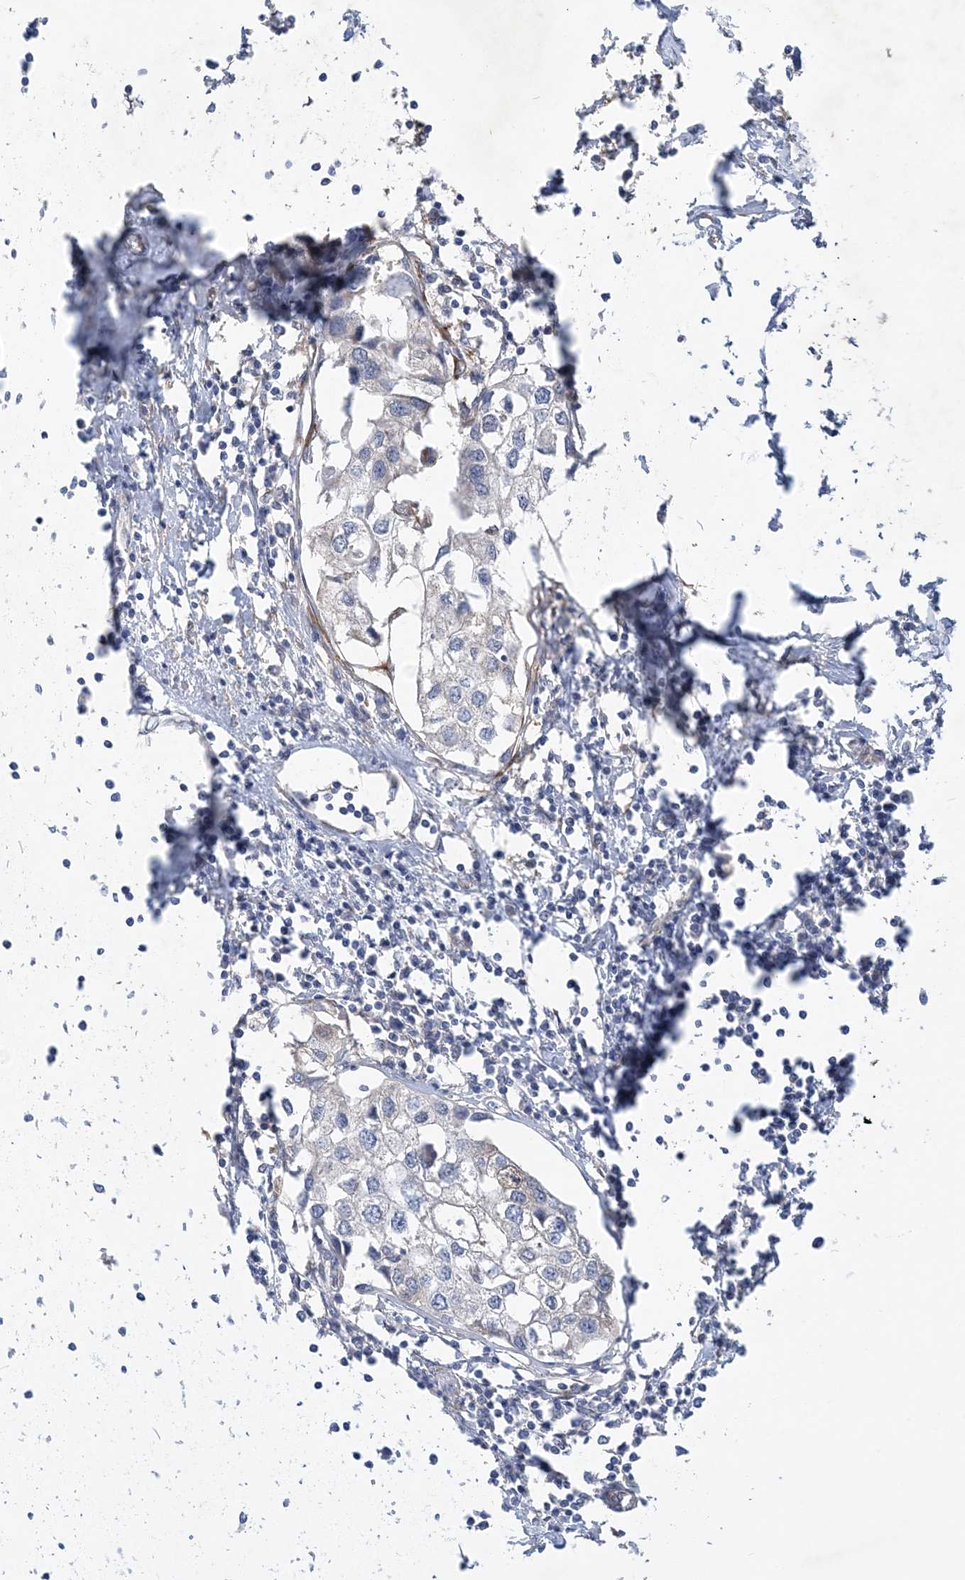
{"staining": {"intensity": "weak", "quantity": "<25%", "location": "cytoplasmic/membranous"}, "tissue": "urothelial cancer", "cell_type": "Tumor cells", "image_type": "cancer", "snomed": [{"axis": "morphology", "description": "Urothelial carcinoma, High grade"}, {"axis": "topography", "description": "Urinary bladder"}], "caption": "Urothelial carcinoma (high-grade) stained for a protein using immunohistochemistry (IHC) exhibits no expression tumor cells.", "gene": "MAP4K5", "patient": {"sex": "male", "age": 64}}